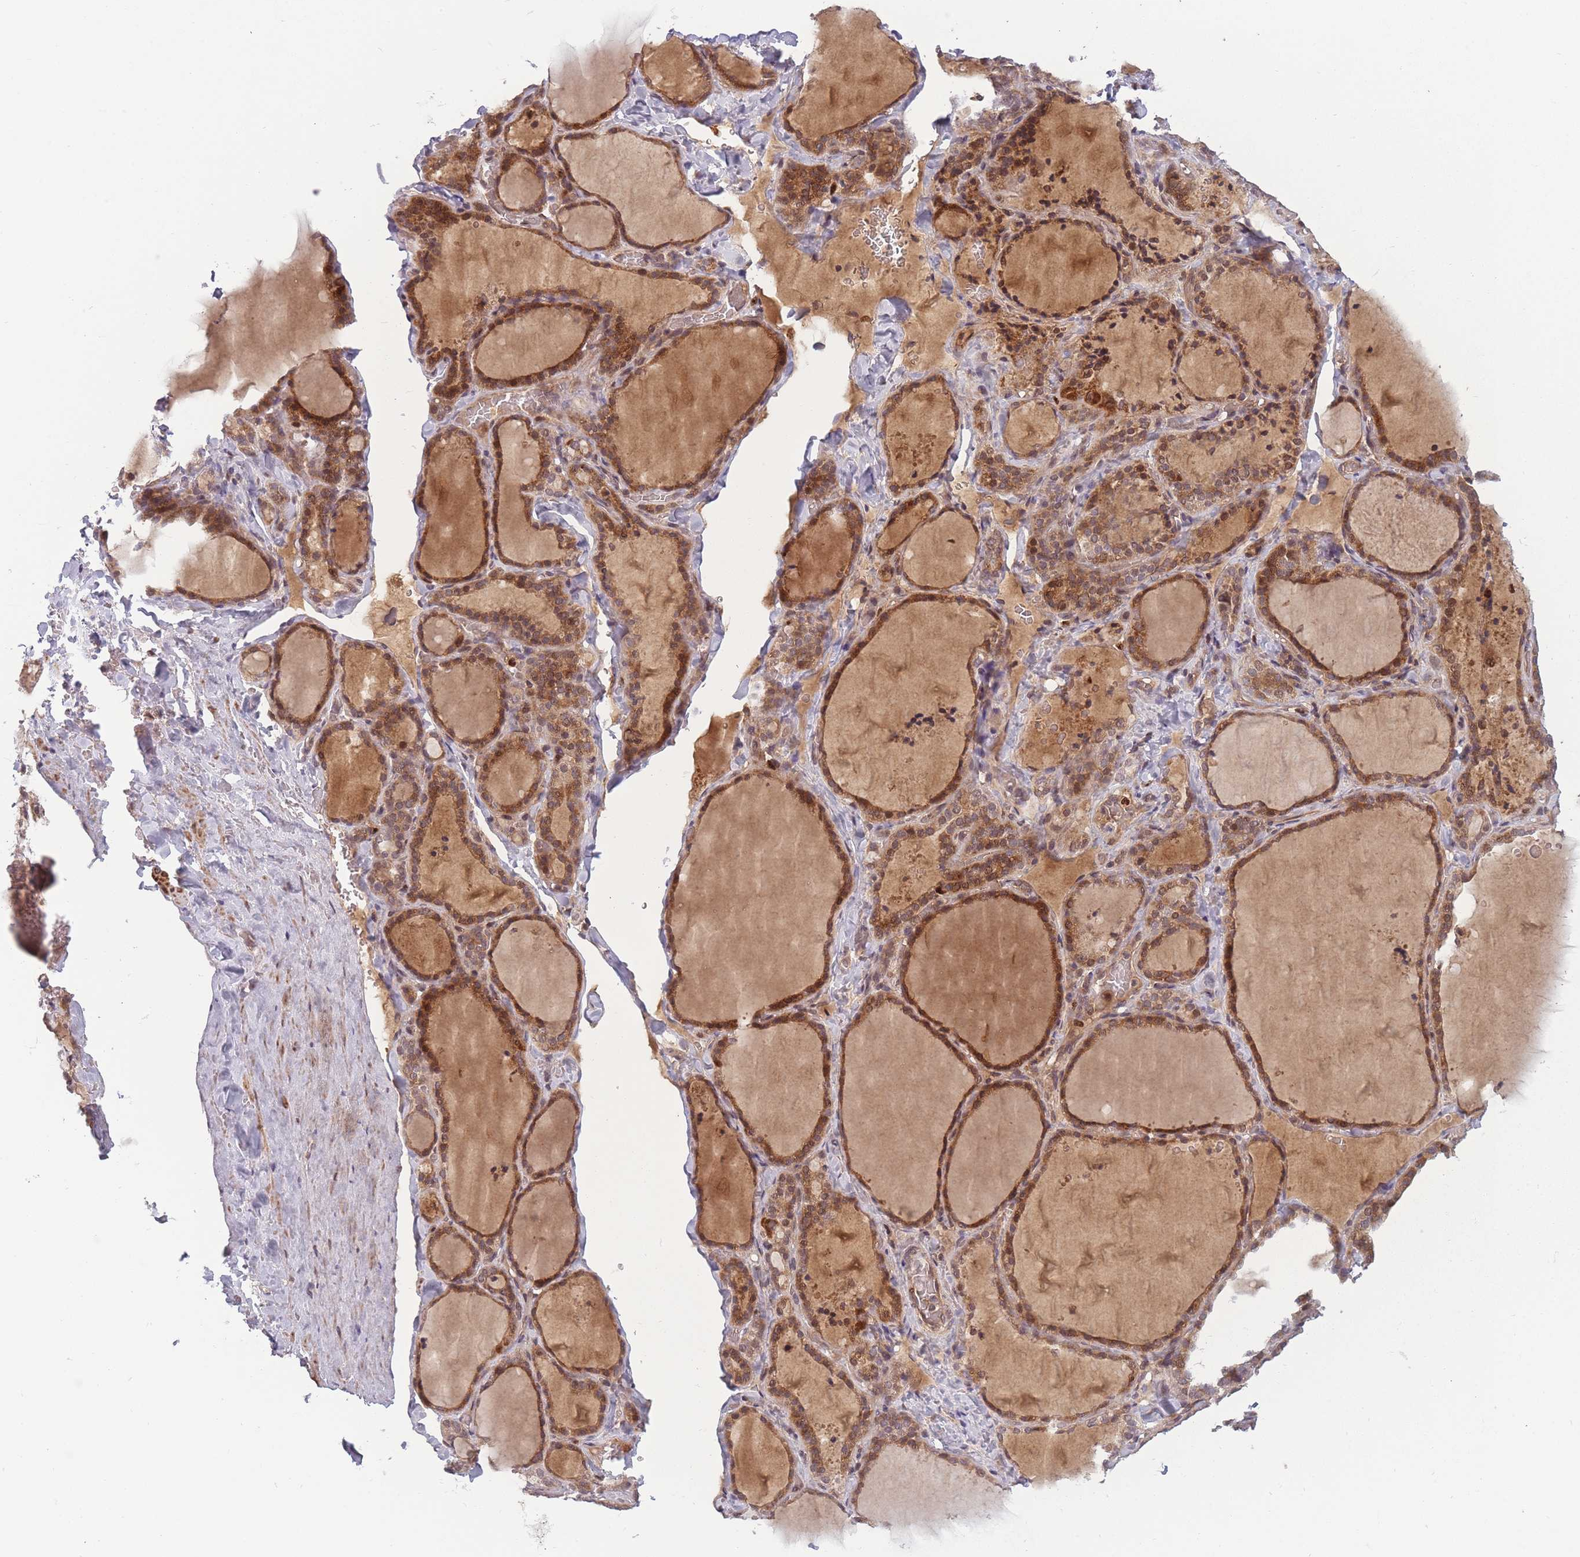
{"staining": {"intensity": "strong", "quantity": ">75%", "location": "cytoplasmic/membranous"}, "tissue": "thyroid gland", "cell_type": "Glandular cells", "image_type": "normal", "snomed": [{"axis": "morphology", "description": "Normal tissue, NOS"}, {"axis": "topography", "description": "Thyroid gland"}], "caption": "Strong cytoplasmic/membranous expression is appreciated in approximately >75% of glandular cells in unremarkable thyroid gland.", "gene": "FAM153A", "patient": {"sex": "female", "age": 22}}